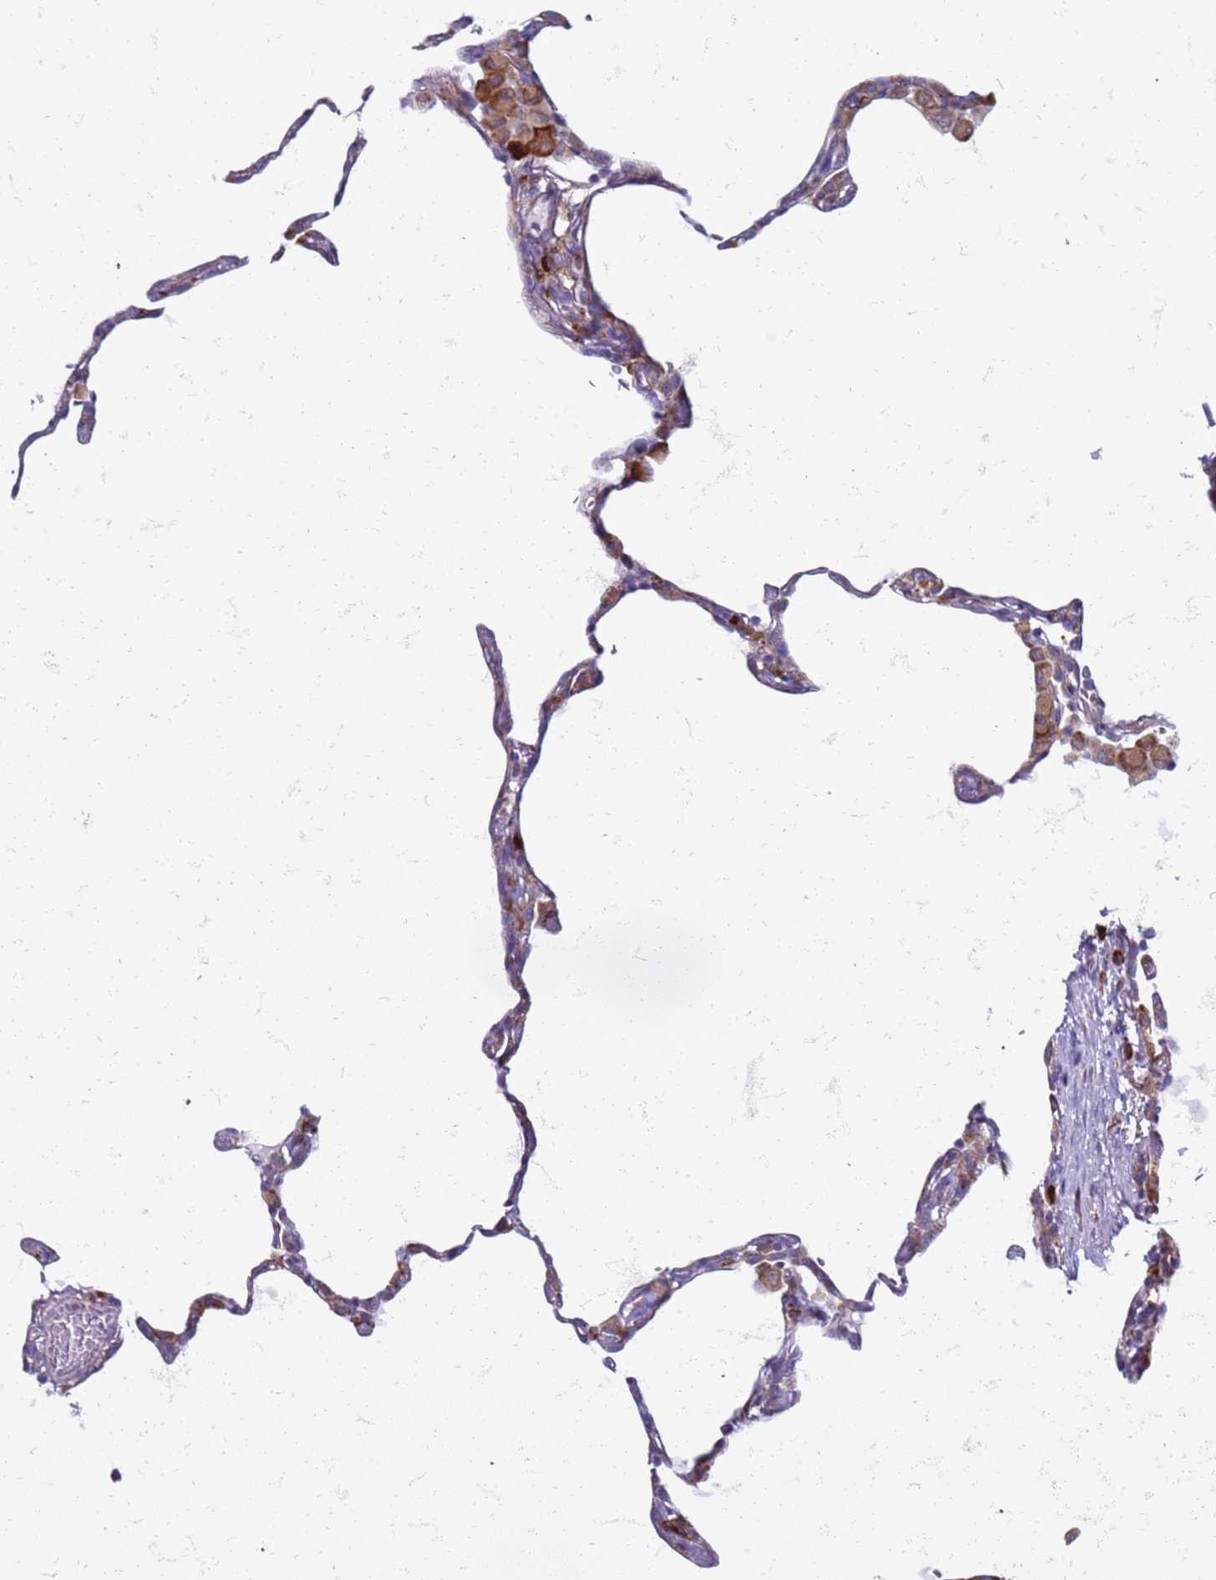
{"staining": {"intensity": "negative", "quantity": "none", "location": "none"}, "tissue": "lung", "cell_type": "Alveolar cells", "image_type": "normal", "snomed": [{"axis": "morphology", "description": "Normal tissue, NOS"}, {"axis": "topography", "description": "Lung"}], "caption": "A photomicrograph of lung stained for a protein displays no brown staining in alveolar cells. (Immunohistochemistry (ihc), brightfield microscopy, high magnification).", "gene": "PDK3", "patient": {"sex": "female", "age": 57}}